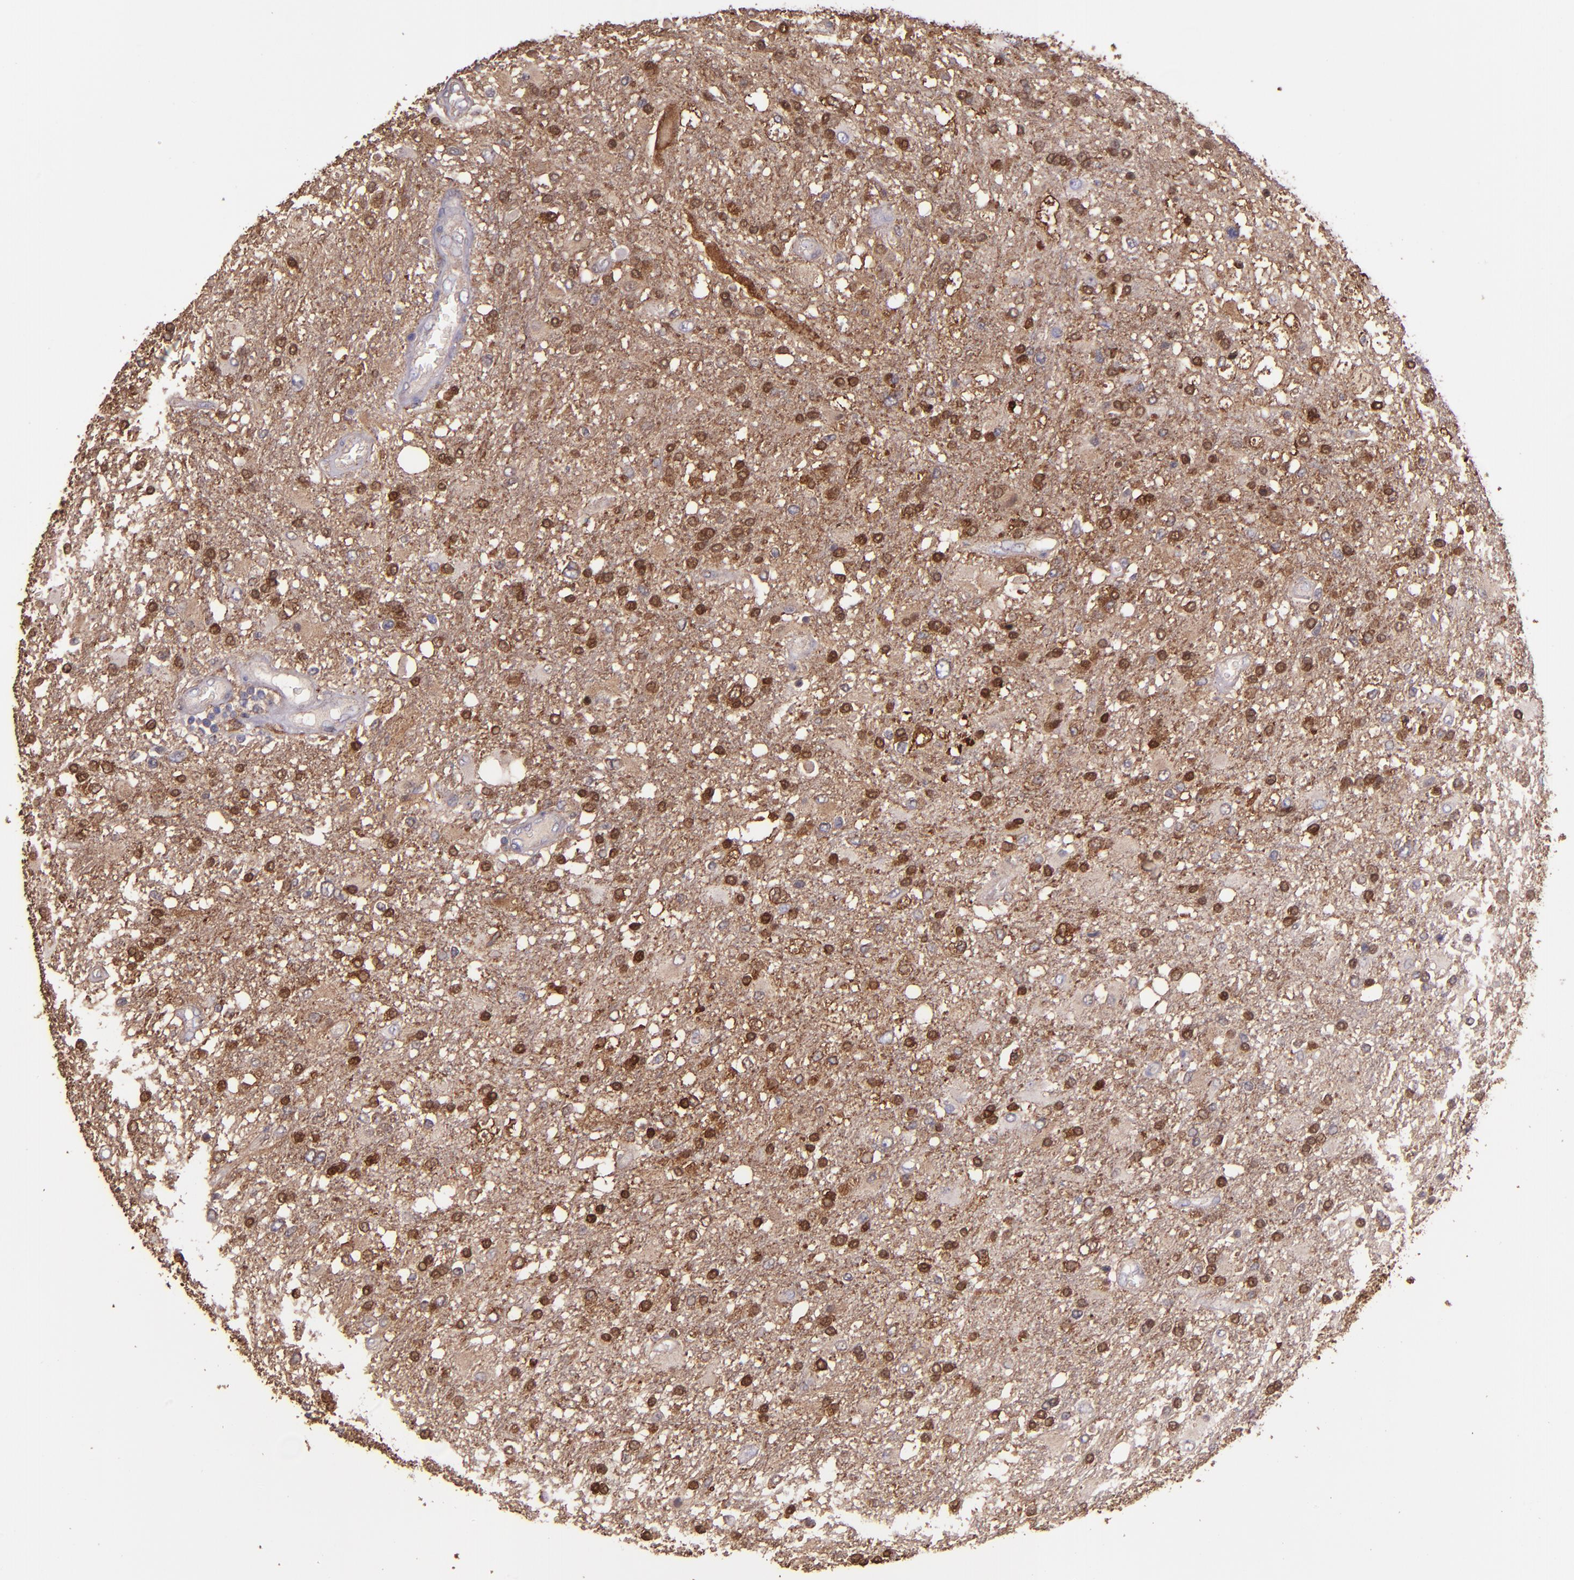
{"staining": {"intensity": "moderate", "quantity": ">75%", "location": "cytoplasmic/membranous,nuclear"}, "tissue": "glioma", "cell_type": "Tumor cells", "image_type": "cancer", "snomed": [{"axis": "morphology", "description": "Glioma, malignant, High grade"}, {"axis": "topography", "description": "Cerebral cortex"}], "caption": "Tumor cells reveal medium levels of moderate cytoplasmic/membranous and nuclear staining in approximately >75% of cells in glioma.", "gene": "WASHC1", "patient": {"sex": "male", "age": 79}}